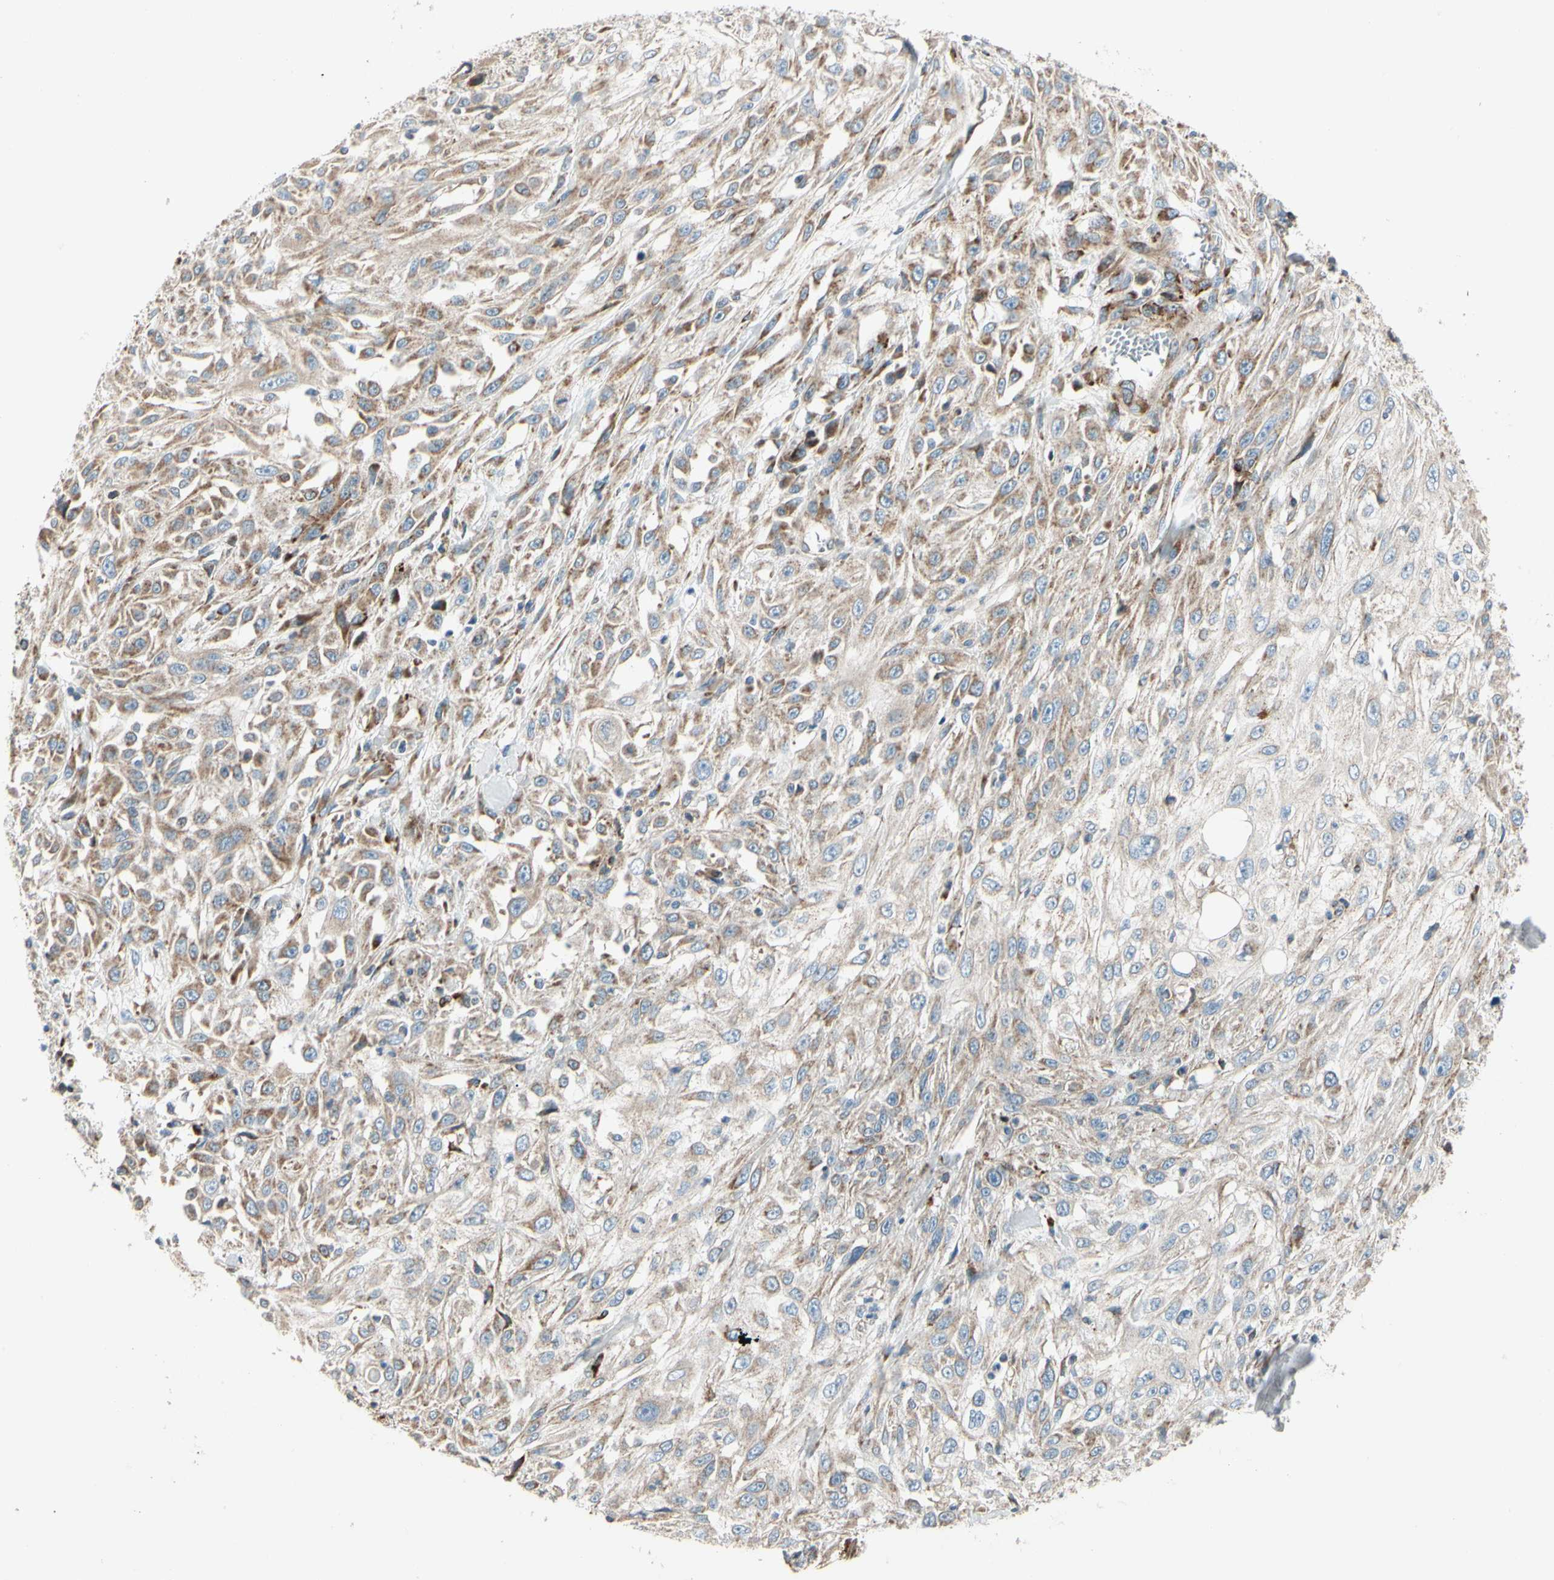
{"staining": {"intensity": "weak", "quantity": ">75%", "location": "cytoplasmic/membranous"}, "tissue": "skin cancer", "cell_type": "Tumor cells", "image_type": "cancer", "snomed": [{"axis": "morphology", "description": "Squamous cell carcinoma, NOS"}, {"axis": "topography", "description": "Skin"}], "caption": "Skin squamous cell carcinoma tissue reveals weak cytoplasmic/membranous expression in approximately >75% of tumor cells The protein of interest is shown in brown color, while the nuclei are stained blue.", "gene": "MRPL9", "patient": {"sex": "male", "age": 75}}